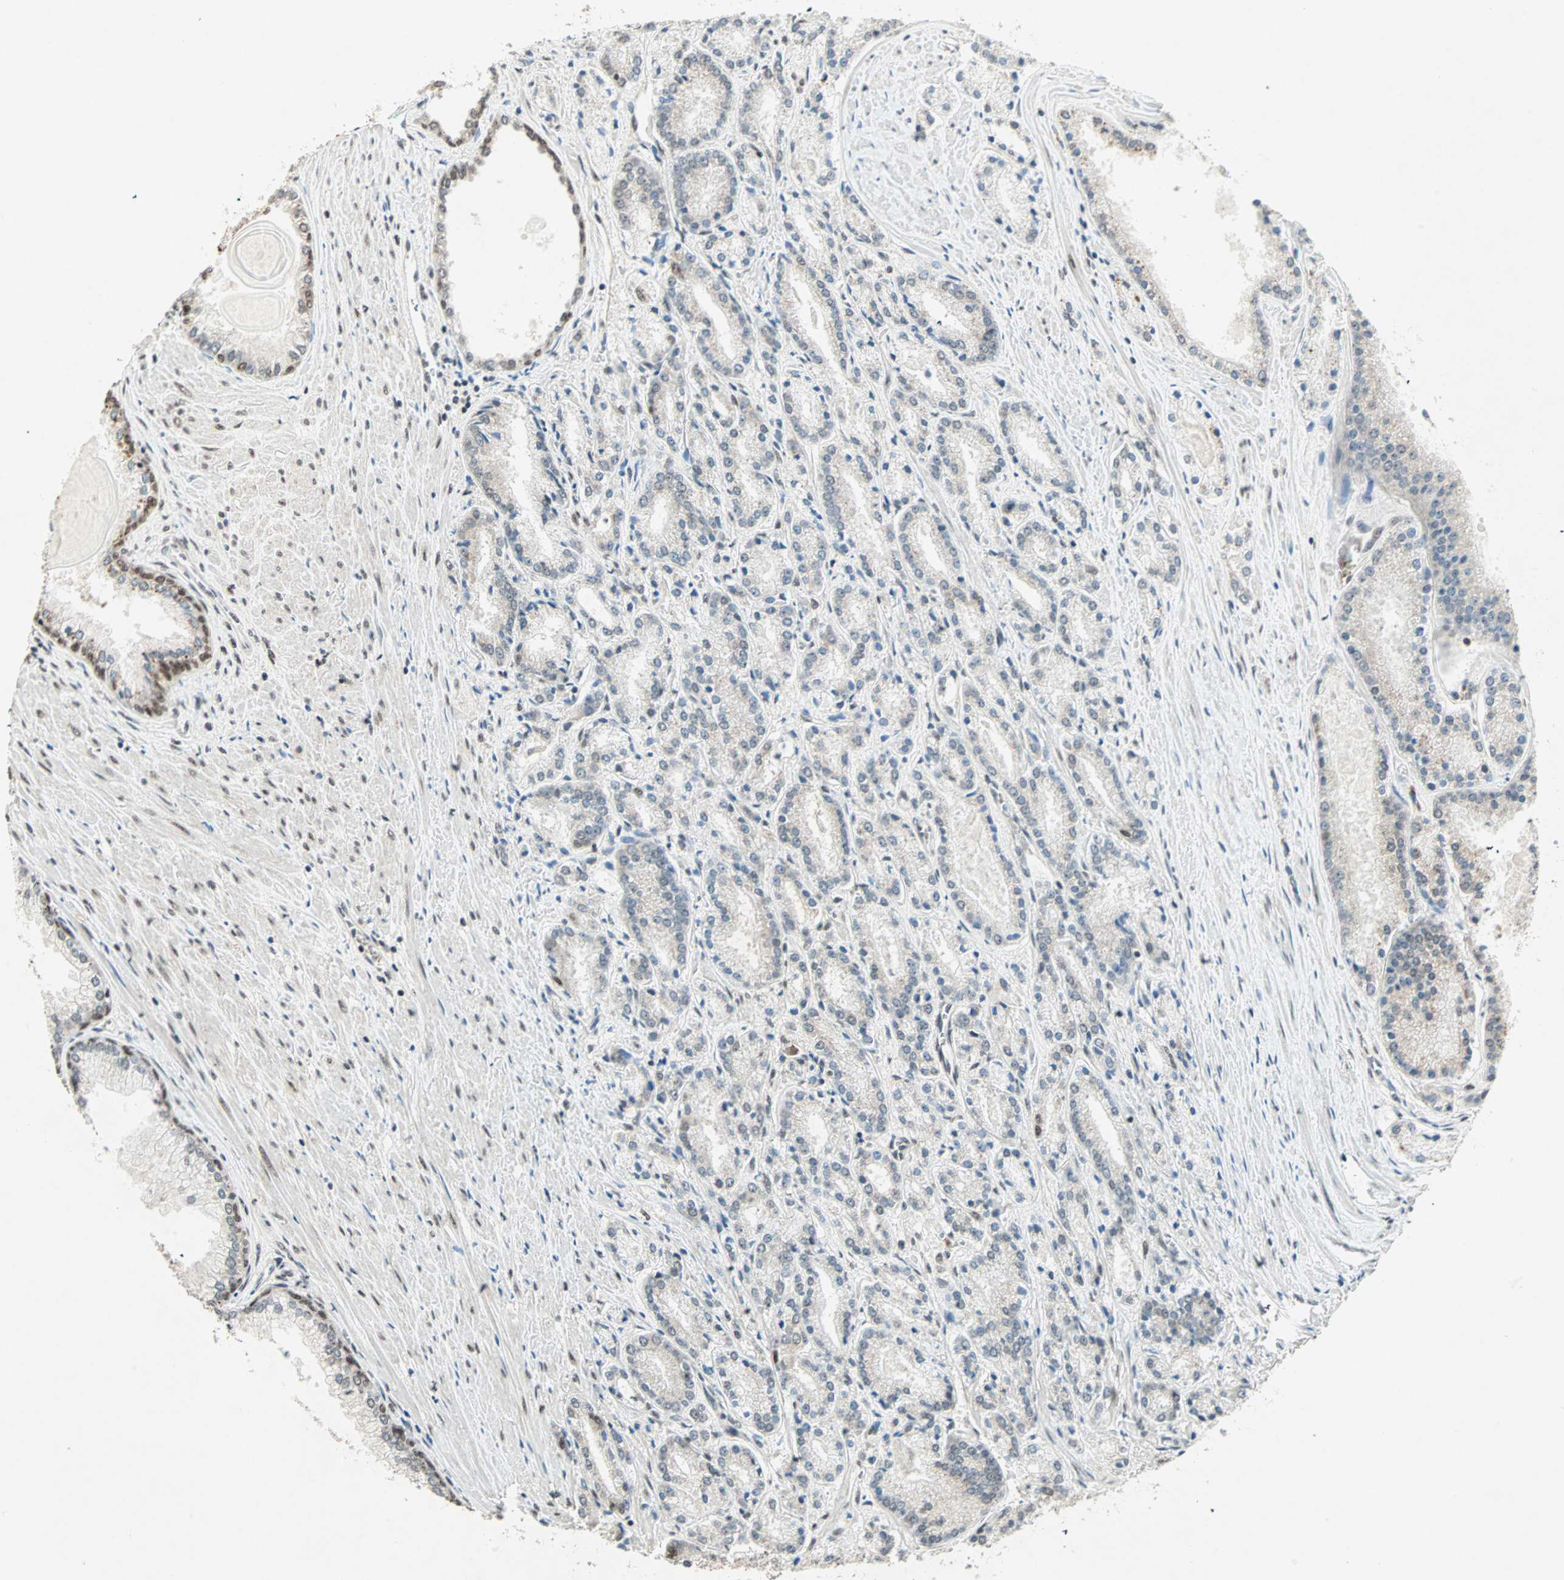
{"staining": {"intensity": "negative", "quantity": "none", "location": "none"}, "tissue": "prostate cancer", "cell_type": "Tumor cells", "image_type": "cancer", "snomed": [{"axis": "morphology", "description": "Adenocarcinoma, Low grade"}, {"axis": "topography", "description": "Prostate"}], "caption": "An IHC photomicrograph of prostate low-grade adenocarcinoma is shown. There is no staining in tumor cells of prostate low-grade adenocarcinoma.", "gene": "MDC1", "patient": {"sex": "male", "age": 59}}